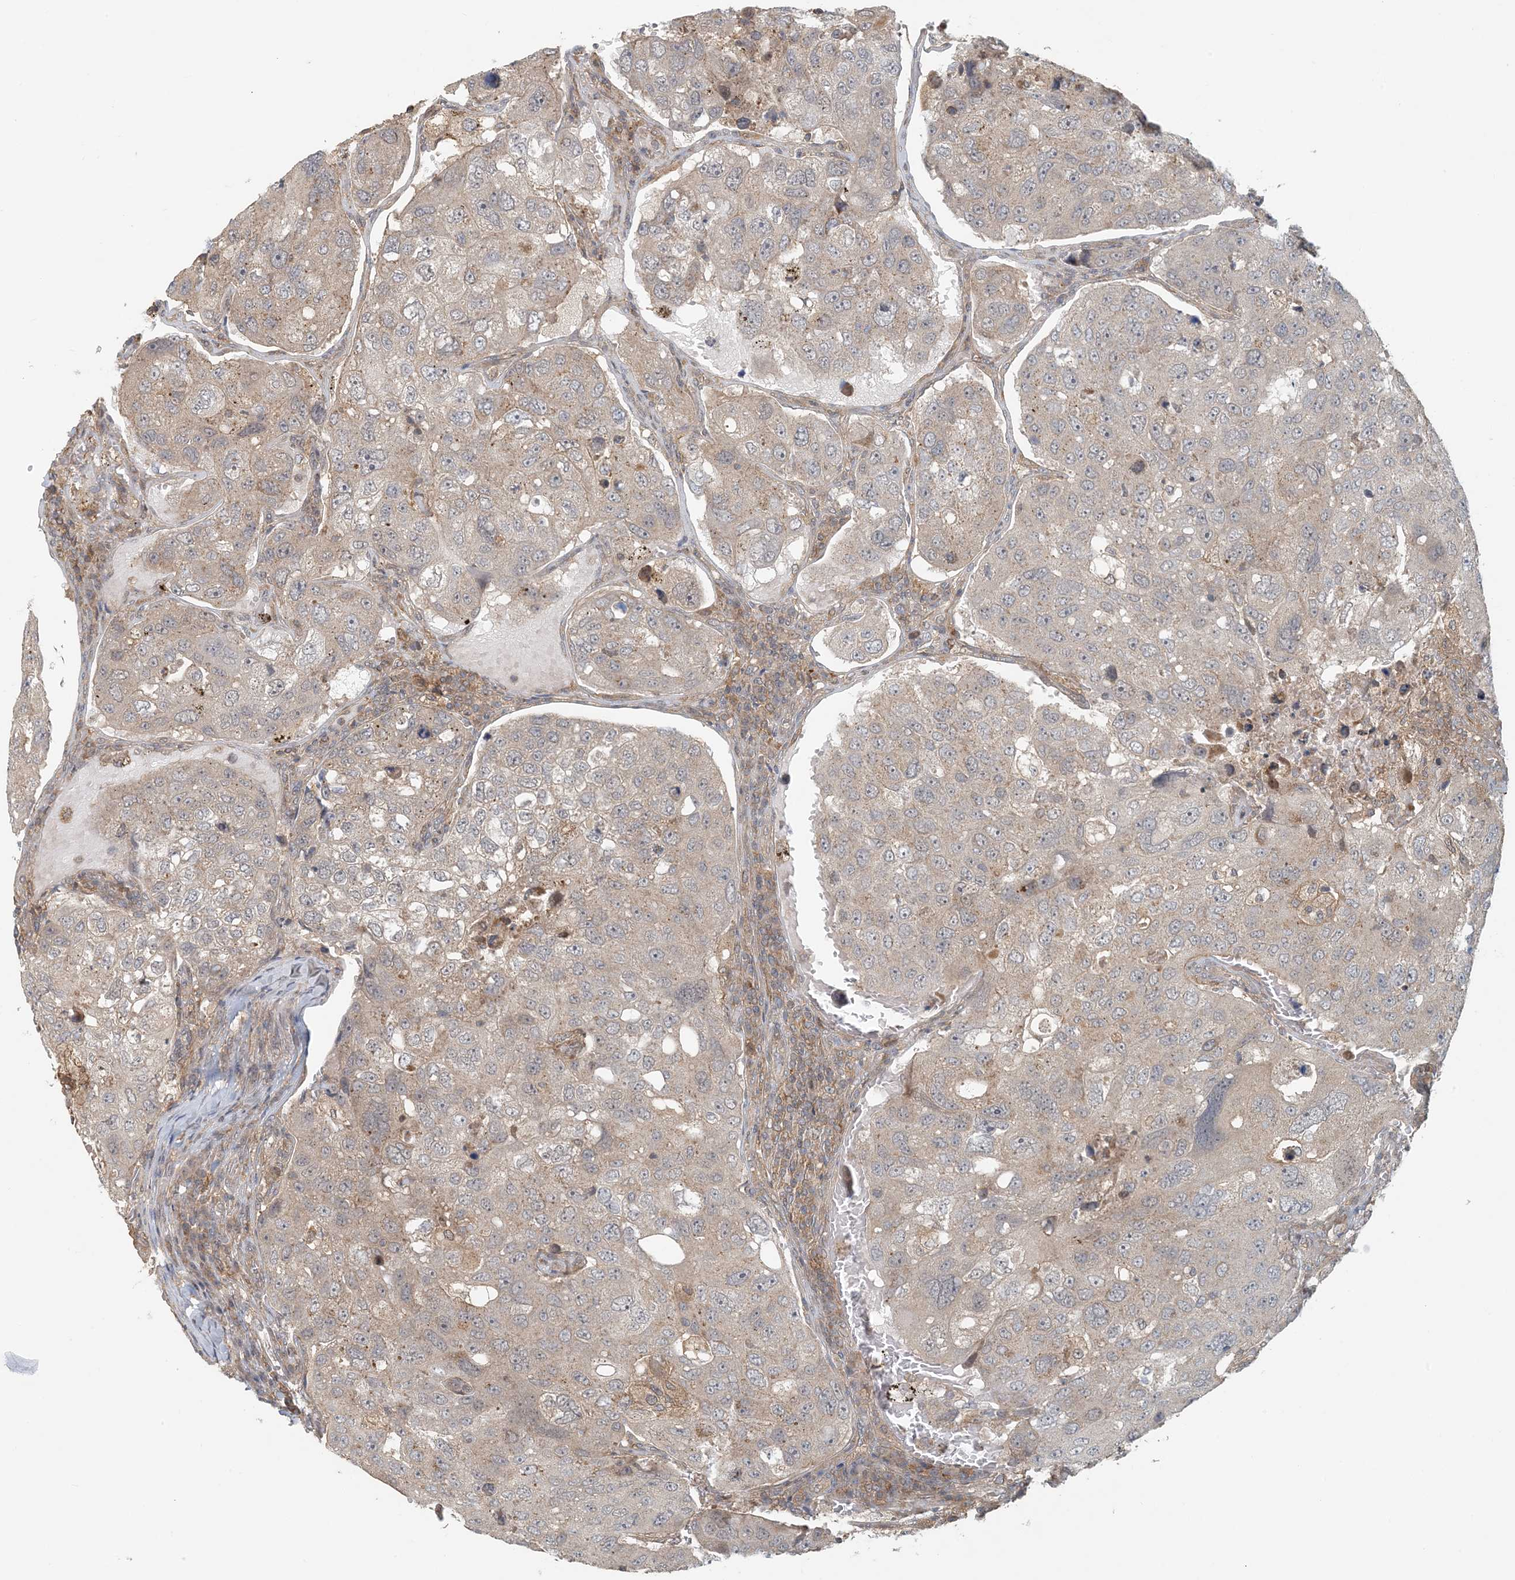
{"staining": {"intensity": "weak", "quantity": "<25%", "location": "cytoplasmic/membranous"}, "tissue": "urothelial cancer", "cell_type": "Tumor cells", "image_type": "cancer", "snomed": [{"axis": "morphology", "description": "Urothelial carcinoma, High grade"}, {"axis": "topography", "description": "Lymph node"}, {"axis": "topography", "description": "Urinary bladder"}], "caption": "Photomicrograph shows no protein staining in tumor cells of high-grade urothelial carcinoma tissue.", "gene": "OBI1", "patient": {"sex": "male", "age": 51}}